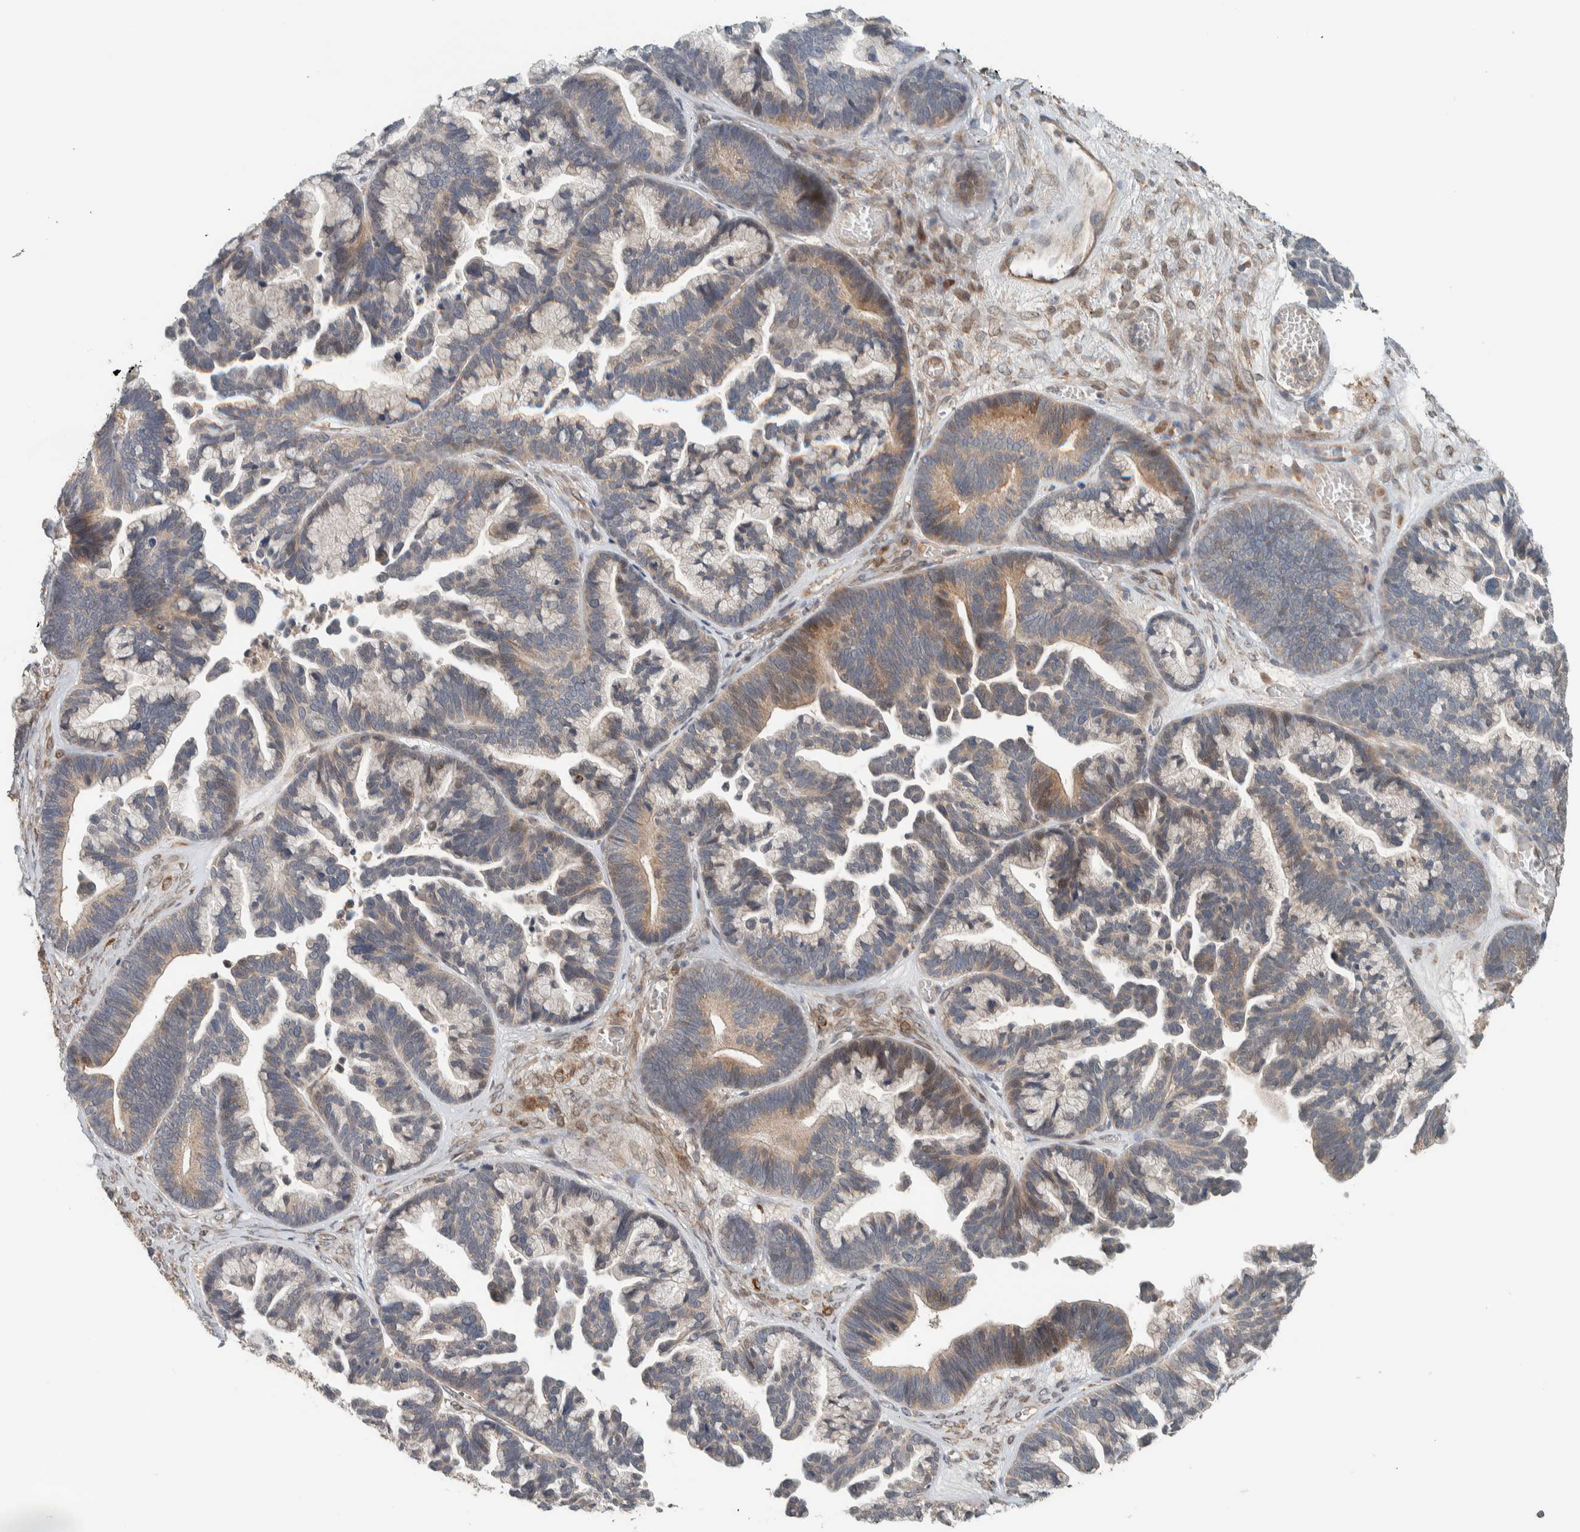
{"staining": {"intensity": "weak", "quantity": "25%-75%", "location": "cytoplasmic/membranous"}, "tissue": "ovarian cancer", "cell_type": "Tumor cells", "image_type": "cancer", "snomed": [{"axis": "morphology", "description": "Cystadenocarcinoma, serous, NOS"}, {"axis": "topography", "description": "Ovary"}], "caption": "IHC histopathology image of neoplastic tissue: serous cystadenocarcinoma (ovarian) stained using IHC shows low levels of weak protein expression localized specifically in the cytoplasmic/membranous of tumor cells, appearing as a cytoplasmic/membranous brown color.", "gene": "NBR1", "patient": {"sex": "female", "age": 56}}